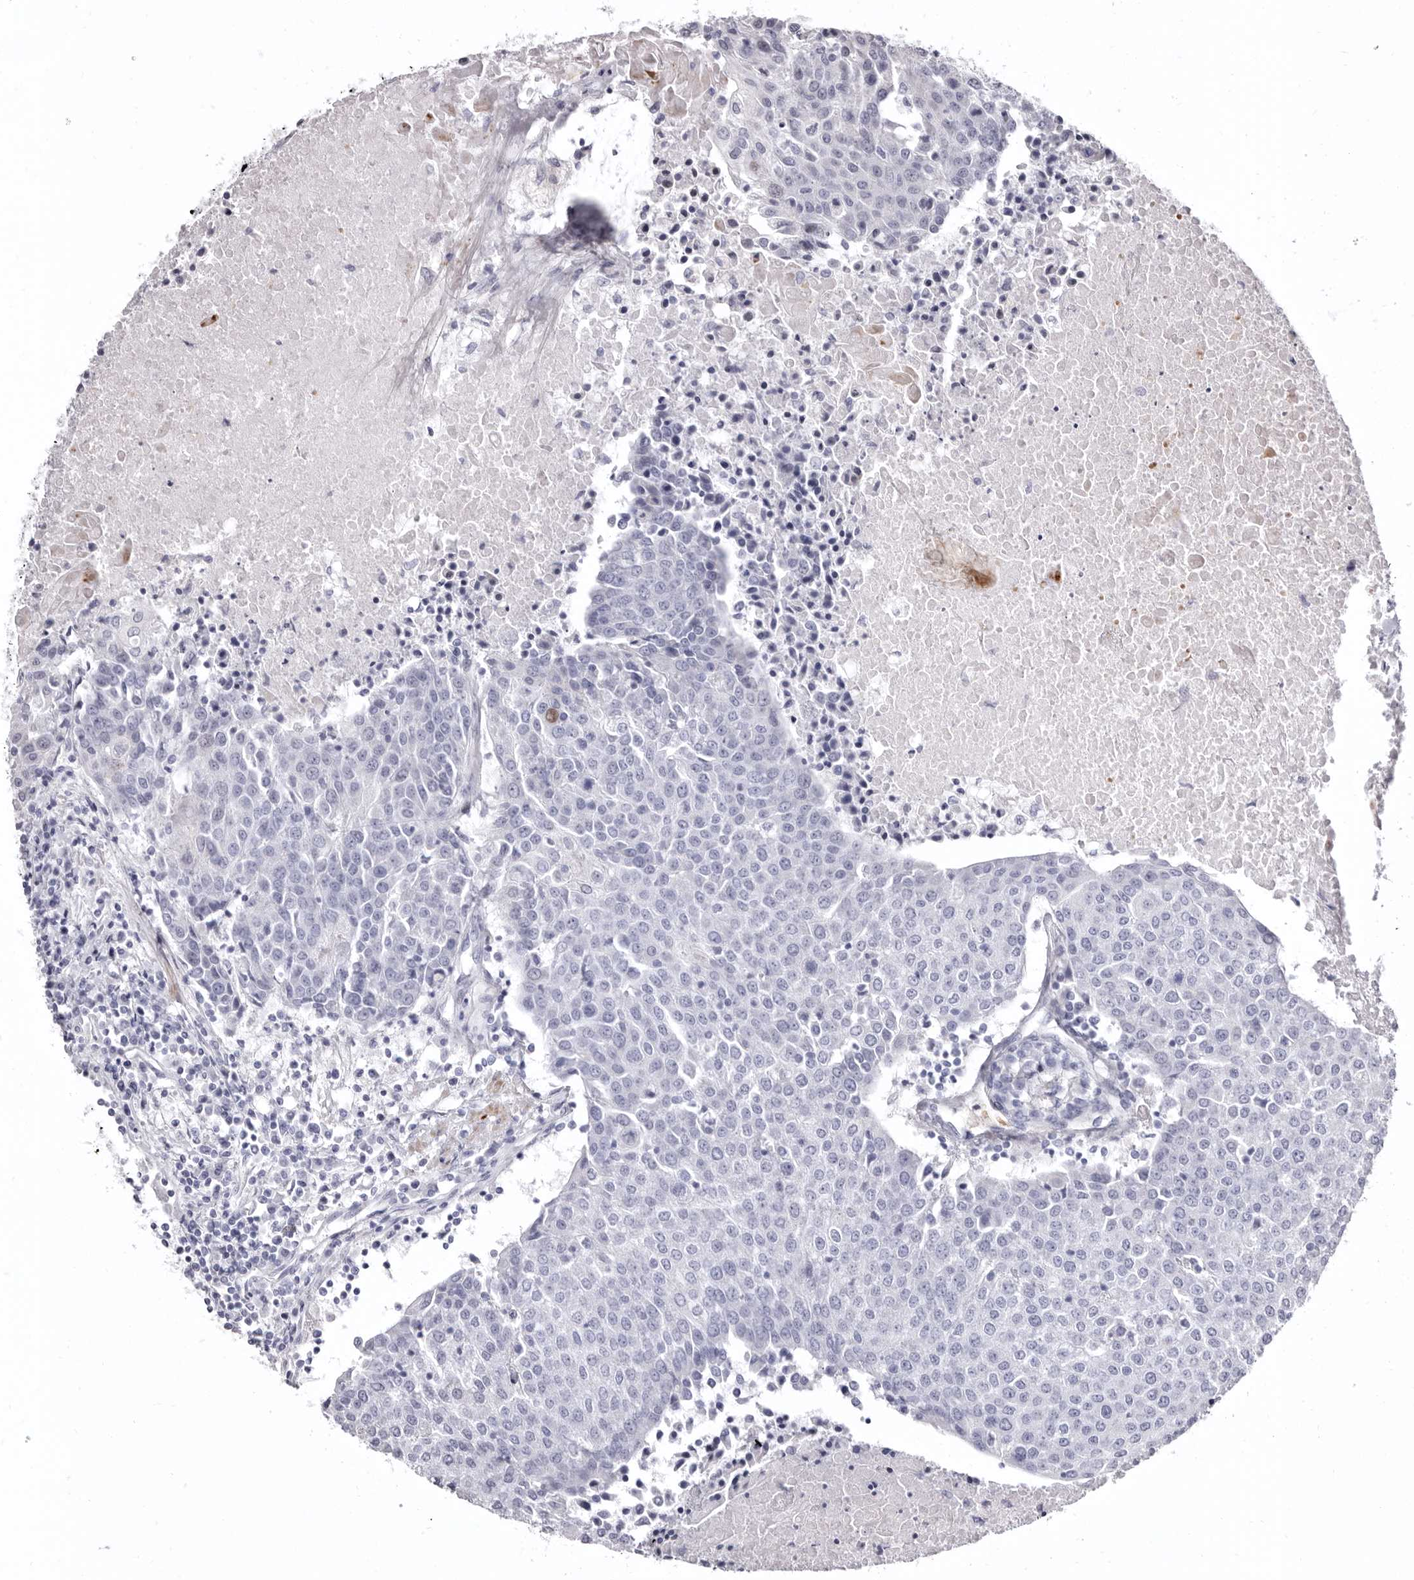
{"staining": {"intensity": "negative", "quantity": "none", "location": "none"}, "tissue": "urothelial cancer", "cell_type": "Tumor cells", "image_type": "cancer", "snomed": [{"axis": "morphology", "description": "Urothelial carcinoma, High grade"}, {"axis": "topography", "description": "Urinary bladder"}], "caption": "There is no significant expression in tumor cells of urothelial cancer.", "gene": "AIDA", "patient": {"sex": "female", "age": 85}}